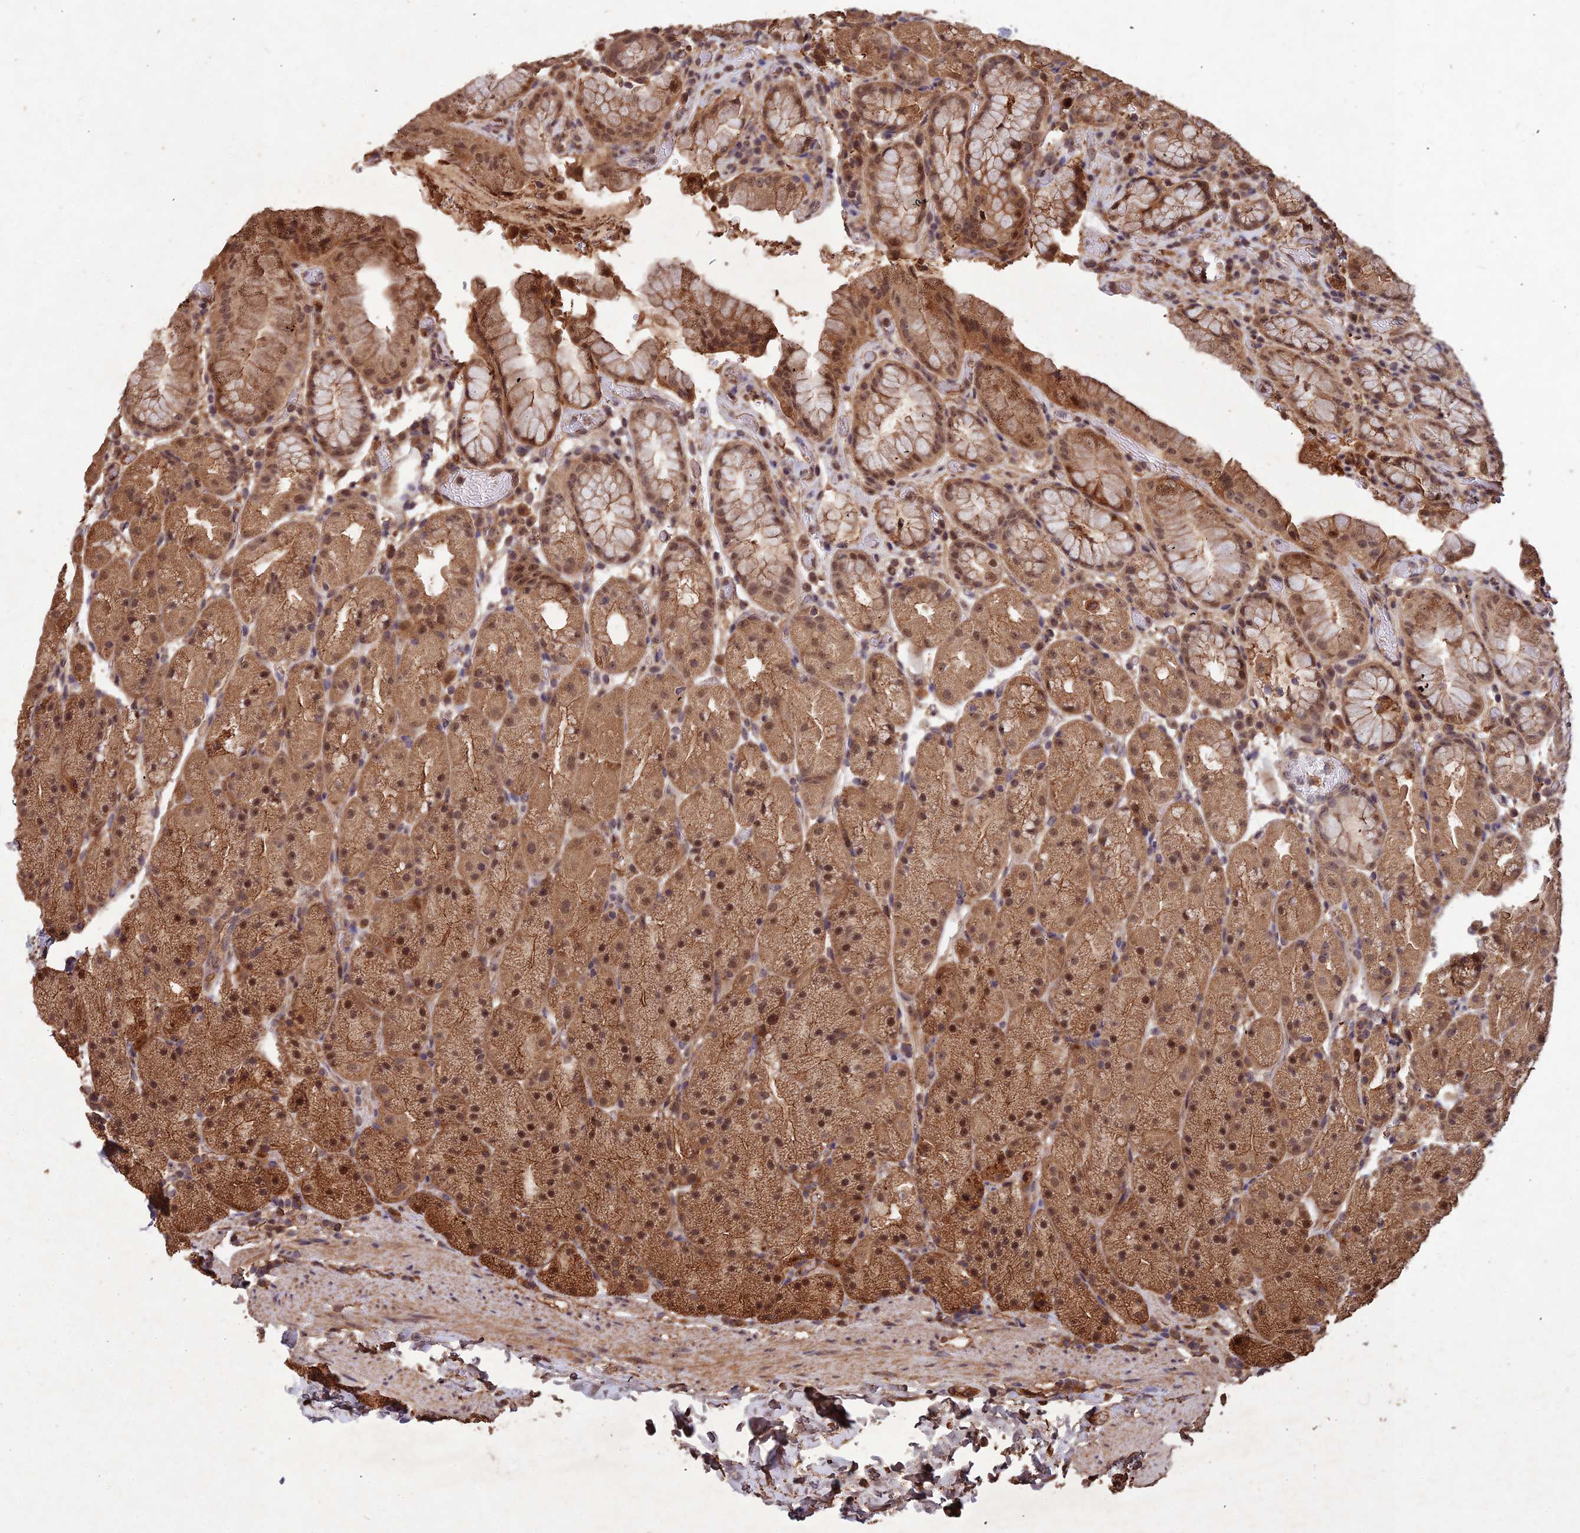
{"staining": {"intensity": "strong", "quantity": ">75%", "location": "cytoplasmic/membranous,nuclear"}, "tissue": "stomach", "cell_type": "Glandular cells", "image_type": "normal", "snomed": [{"axis": "morphology", "description": "Normal tissue, NOS"}, {"axis": "topography", "description": "Stomach, upper"}, {"axis": "topography", "description": "Stomach, lower"}], "caption": "Immunohistochemistry (IHC) histopathology image of normal stomach: stomach stained using immunohistochemistry (IHC) reveals high levels of strong protein expression localized specifically in the cytoplasmic/membranous,nuclear of glandular cells, appearing as a cytoplasmic/membranous,nuclear brown color.", "gene": "SYMPK", "patient": {"sex": "male", "age": 67}}